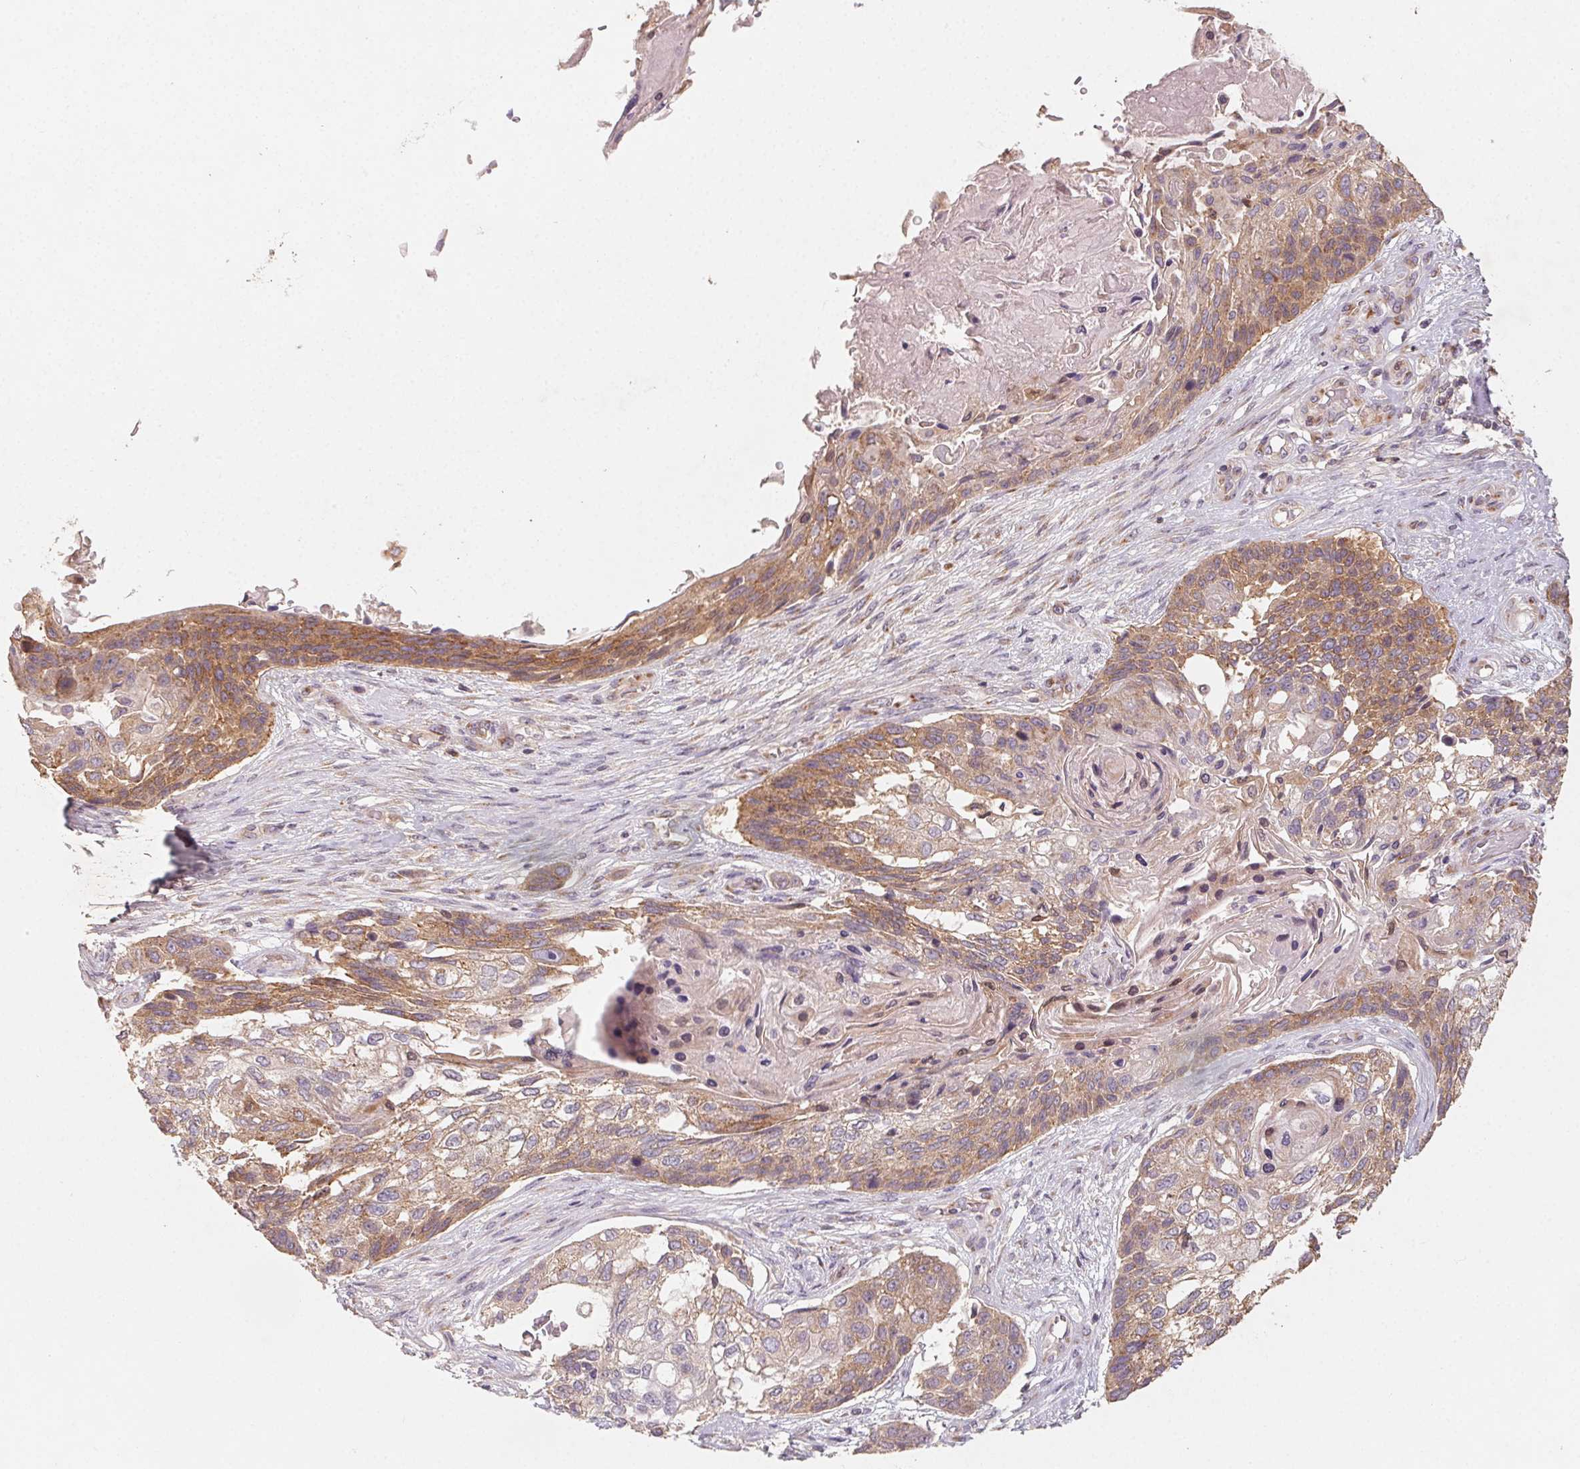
{"staining": {"intensity": "moderate", "quantity": ">75%", "location": "cytoplasmic/membranous"}, "tissue": "lung cancer", "cell_type": "Tumor cells", "image_type": "cancer", "snomed": [{"axis": "morphology", "description": "Squamous cell carcinoma, NOS"}, {"axis": "topography", "description": "Lung"}], "caption": "Tumor cells display moderate cytoplasmic/membranous expression in approximately >75% of cells in lung cancer (squamous cell carcinoma).", "gene": "AP1S1", "patient": {"sex": "male", "age": 69}}